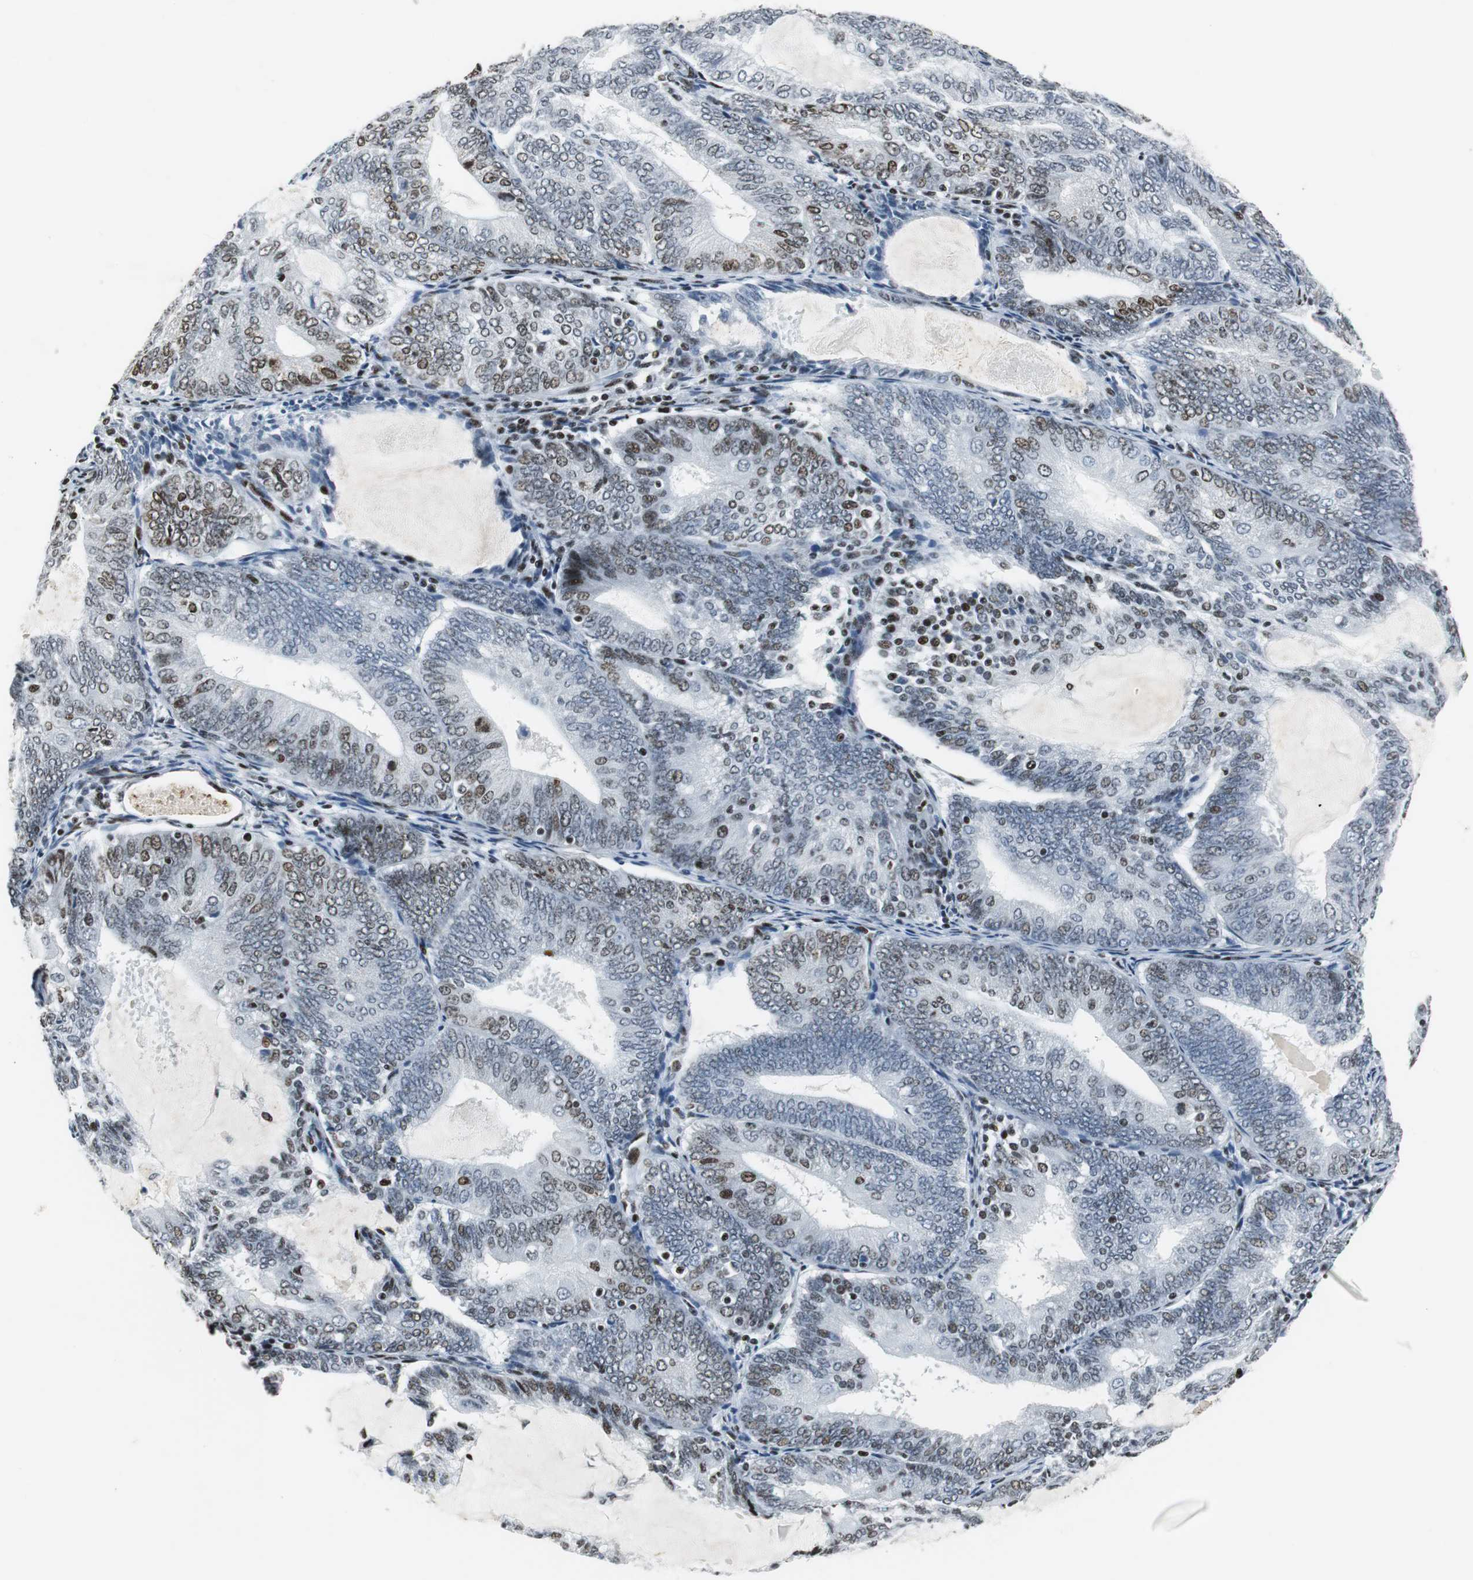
{"staining": {"intensity": "weak", "quantity": ">75%", "location": "nuclear"}, "tissue": "endometrial cancer", "cell_type": "Tumor cells", "image_type": "cancer", "snomed": [{"axis": "morphology", "description": "Adenocarcinoma, NOS"}, {"axis": "topography", "description": "Endometrium"}], "caption": "This is an image of IHC staining of endometrial cancer (adenocarcinoma), which shows weak expression in the nuclear of tumor cells.", "gene": "RBBP4", "patient": {"sex": "female", "age": 81}}